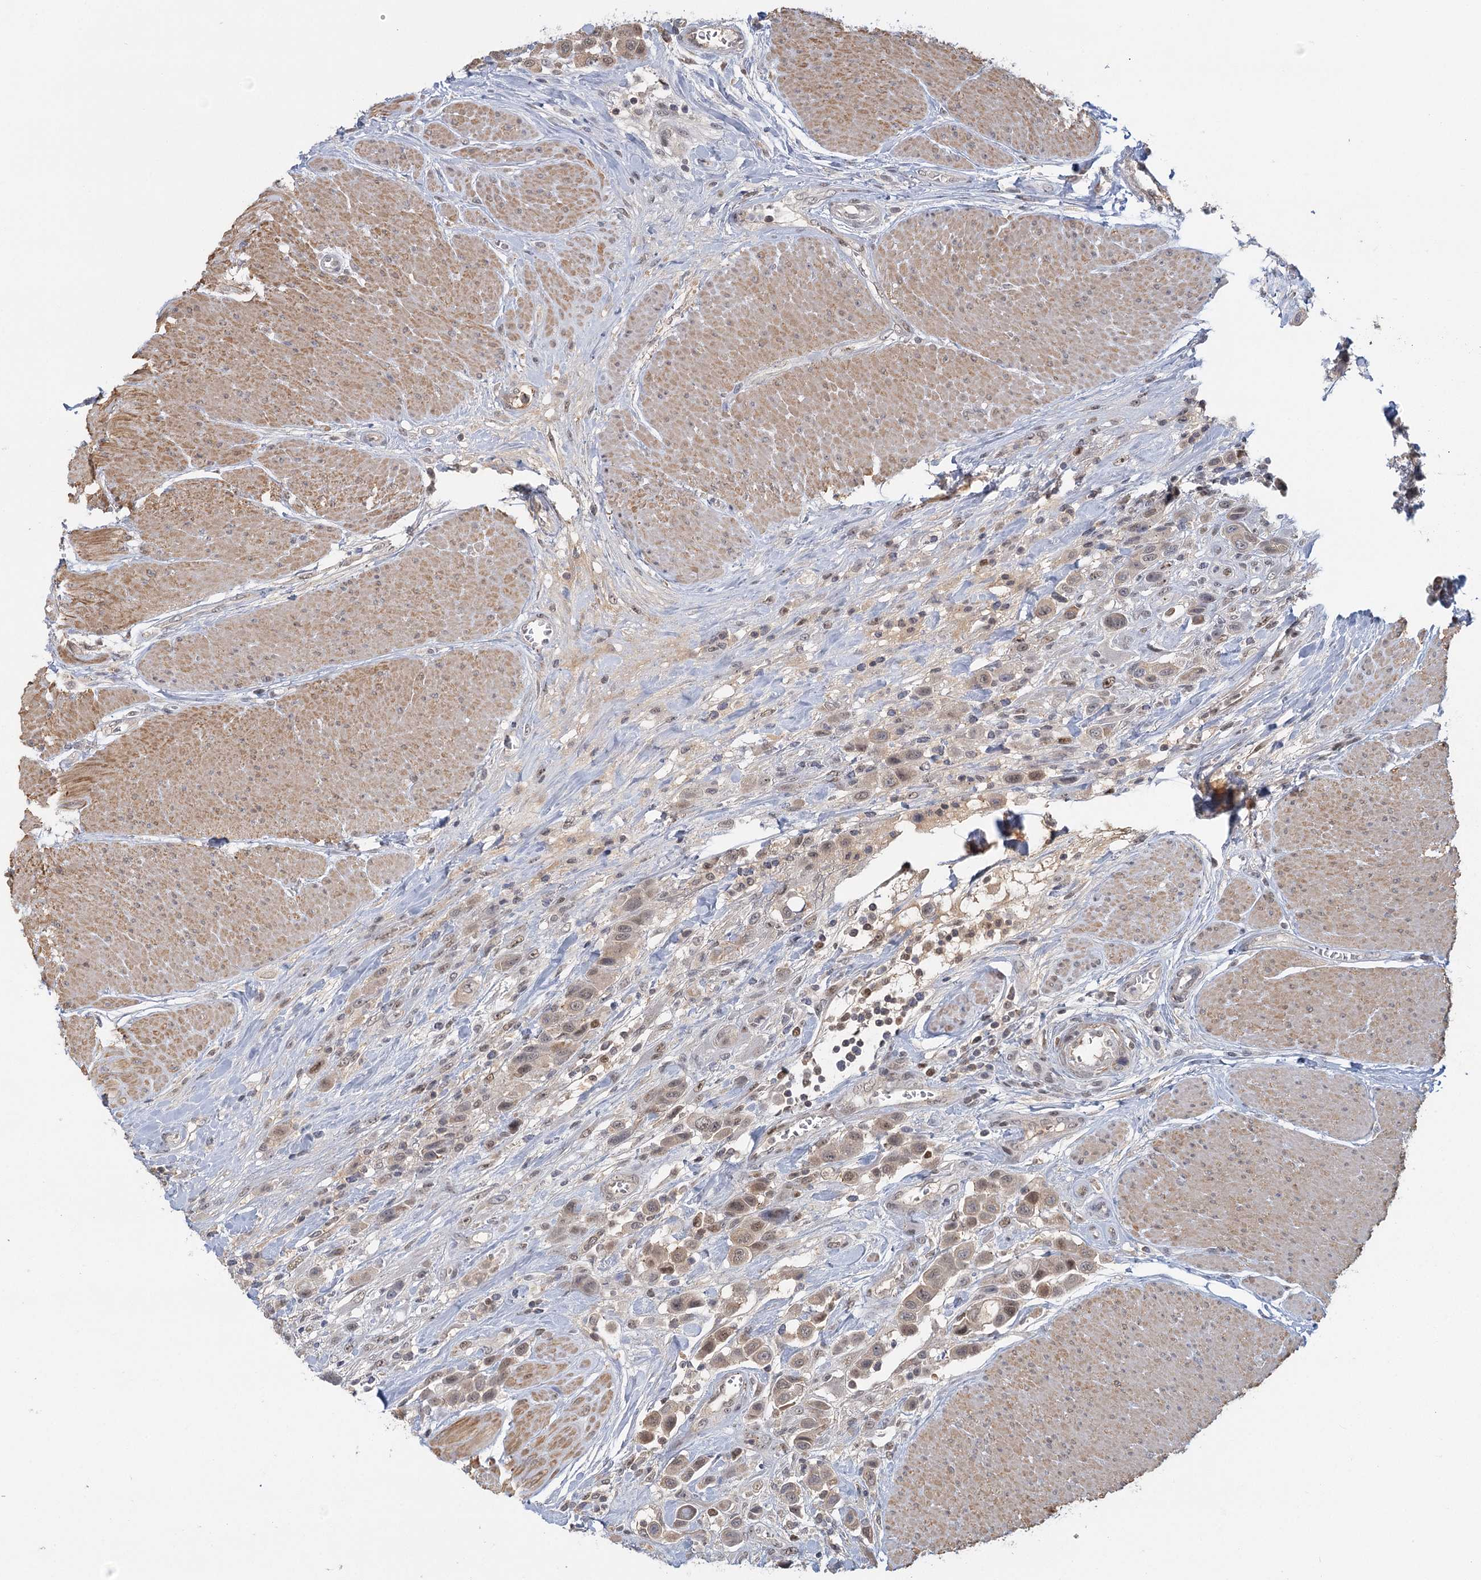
{"staining": {"intensity": "weak", "quantity": "25%-75%", "location": "cytoplasmic/membranous"}, "tissue": "urothelial cancer", "cell_type": "Tumor cells", "image_type": "cancer", "snomed": [{"axis": "morphology", "description": "Urothelial carcinoma, High grade"}, {"axis": "topography", "description": "Urinary bladder"}], "caption": "Immunohistochemistry (IHC) histopathology image of neoplastic tissue: human high-grade urothelial carcinoma stained using IHC shows low levels of weak protein expression localized specifically in the cytoplasmic/membranous of tumor cells, appearing as a cytoplasmic/membranous brown color.", "gene": "GPATCH11", "patient": {"sex": "male", "age": 50}}